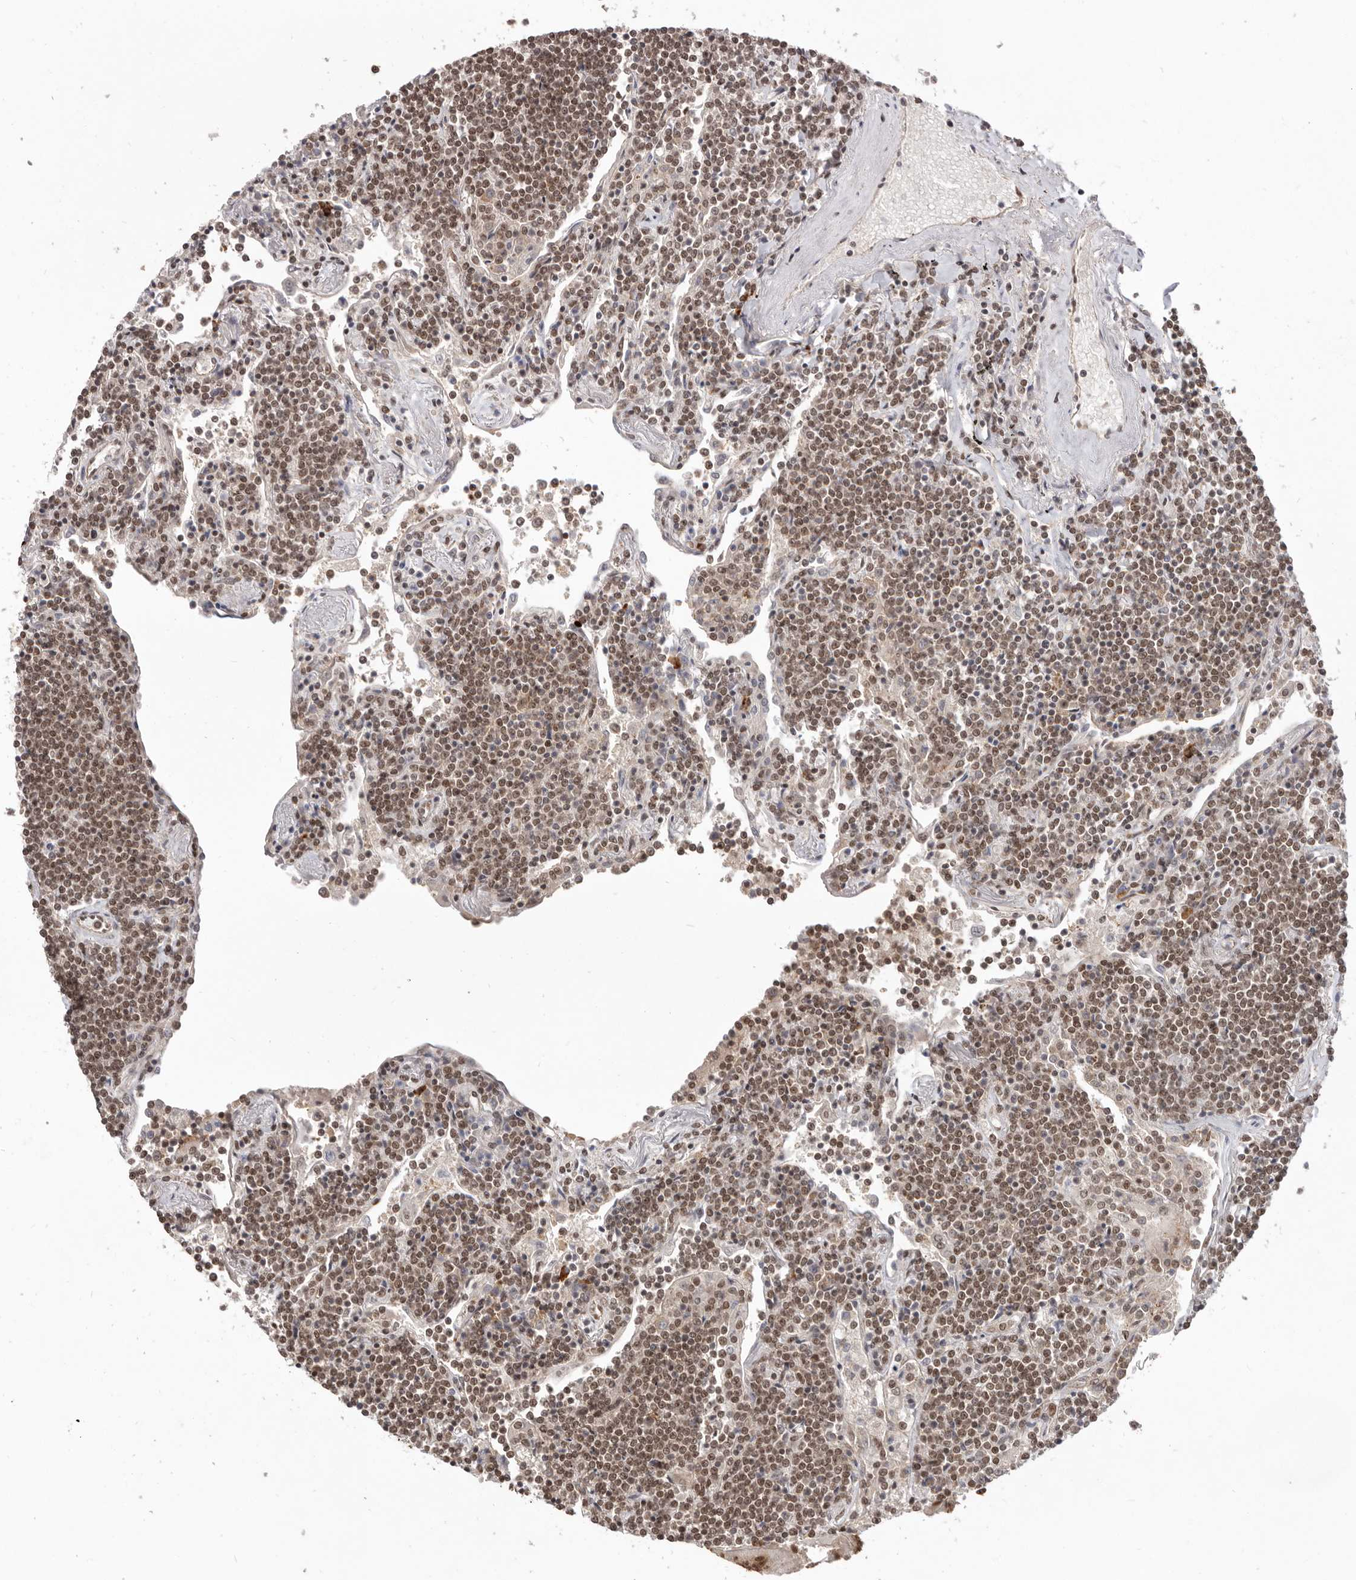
{"staining": {"intensity": "moderate", "quantity": ">75%", "location": "nuclear"}, "tissue": "lymphoma", "cell_type": "Tumor cells", "image_type": "cancer", "snomed": [{"axis": "morphology", "description": "Malignant lymphoma, non-Hodgkin's type, Low grade"}, {"axis": "topography", "description": "Lung"}], "caption": "Protein expression analysis of human low-grade malignant lymphoma, non-Hodgkin's type reveals moderate nuclear staining in approximately >75% of tumor cells. (DAB = brown stain, brightfield microscopy at high magnification).", "gene": "CHTOP", "patient": {"sex": "female", "age": 71}}